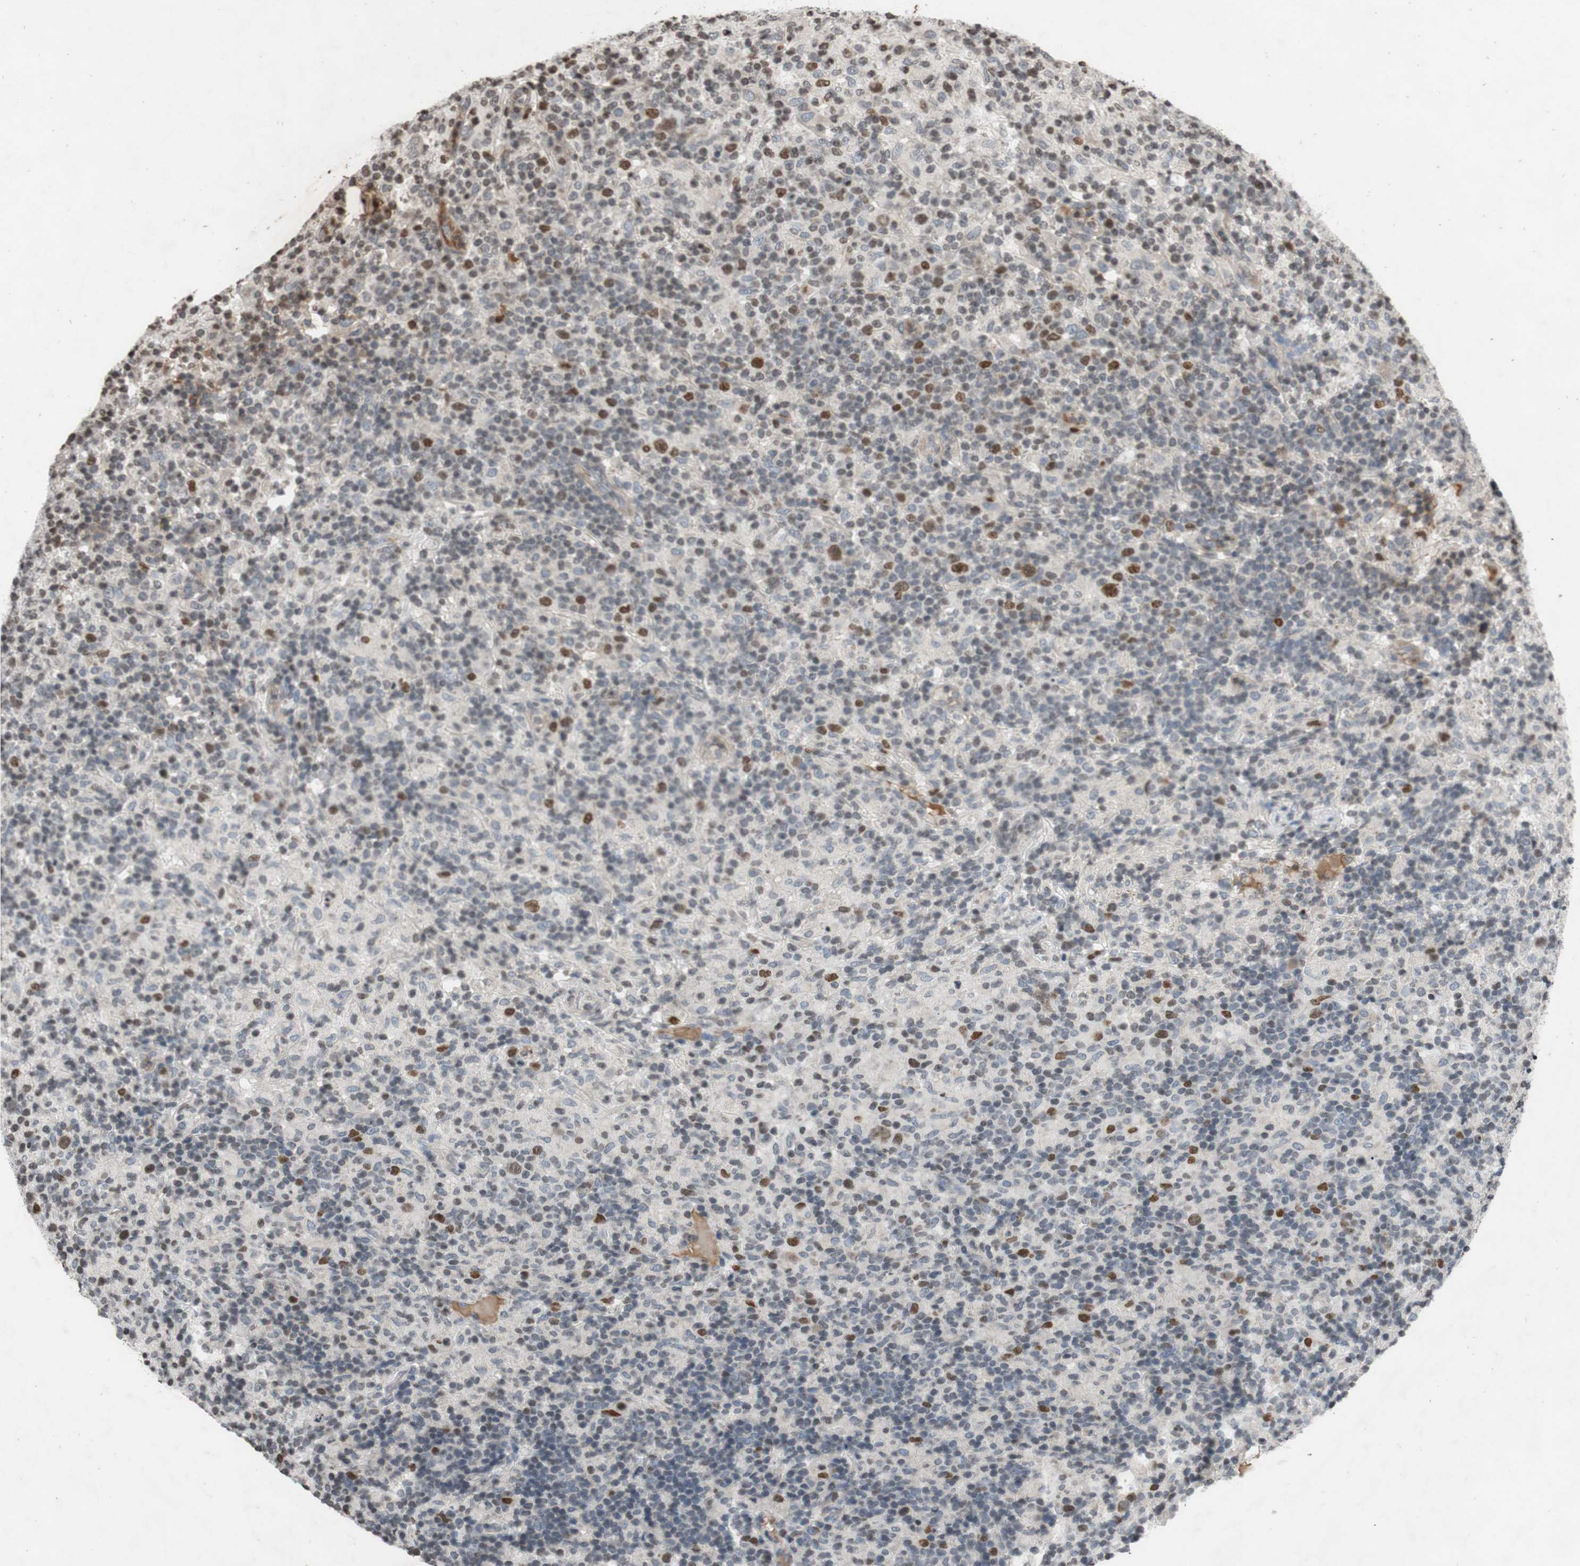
{"staining": {"intensity": "moderate", "quantity": "25%-75%", "location": "nuclear"}, "tissue": "lymphoma", "cell_type": "Tumor cells", "image_type": "cancer", "snomed": [{"axis": "morphology", "description": "Hodgkin's disease, NOS"}, {"axis": "topography", "description": "Lymph node"}], "caption": "Immunohistochemistry (DAB) staining of human lymphoma demonstrates moderate nuclear protein staining in about 25%-75% of tumor cells. (IHC, brightfield microscopy, high magnification).", "gene": "MCM6", "patient": {"sex": "male", "age": 70}}